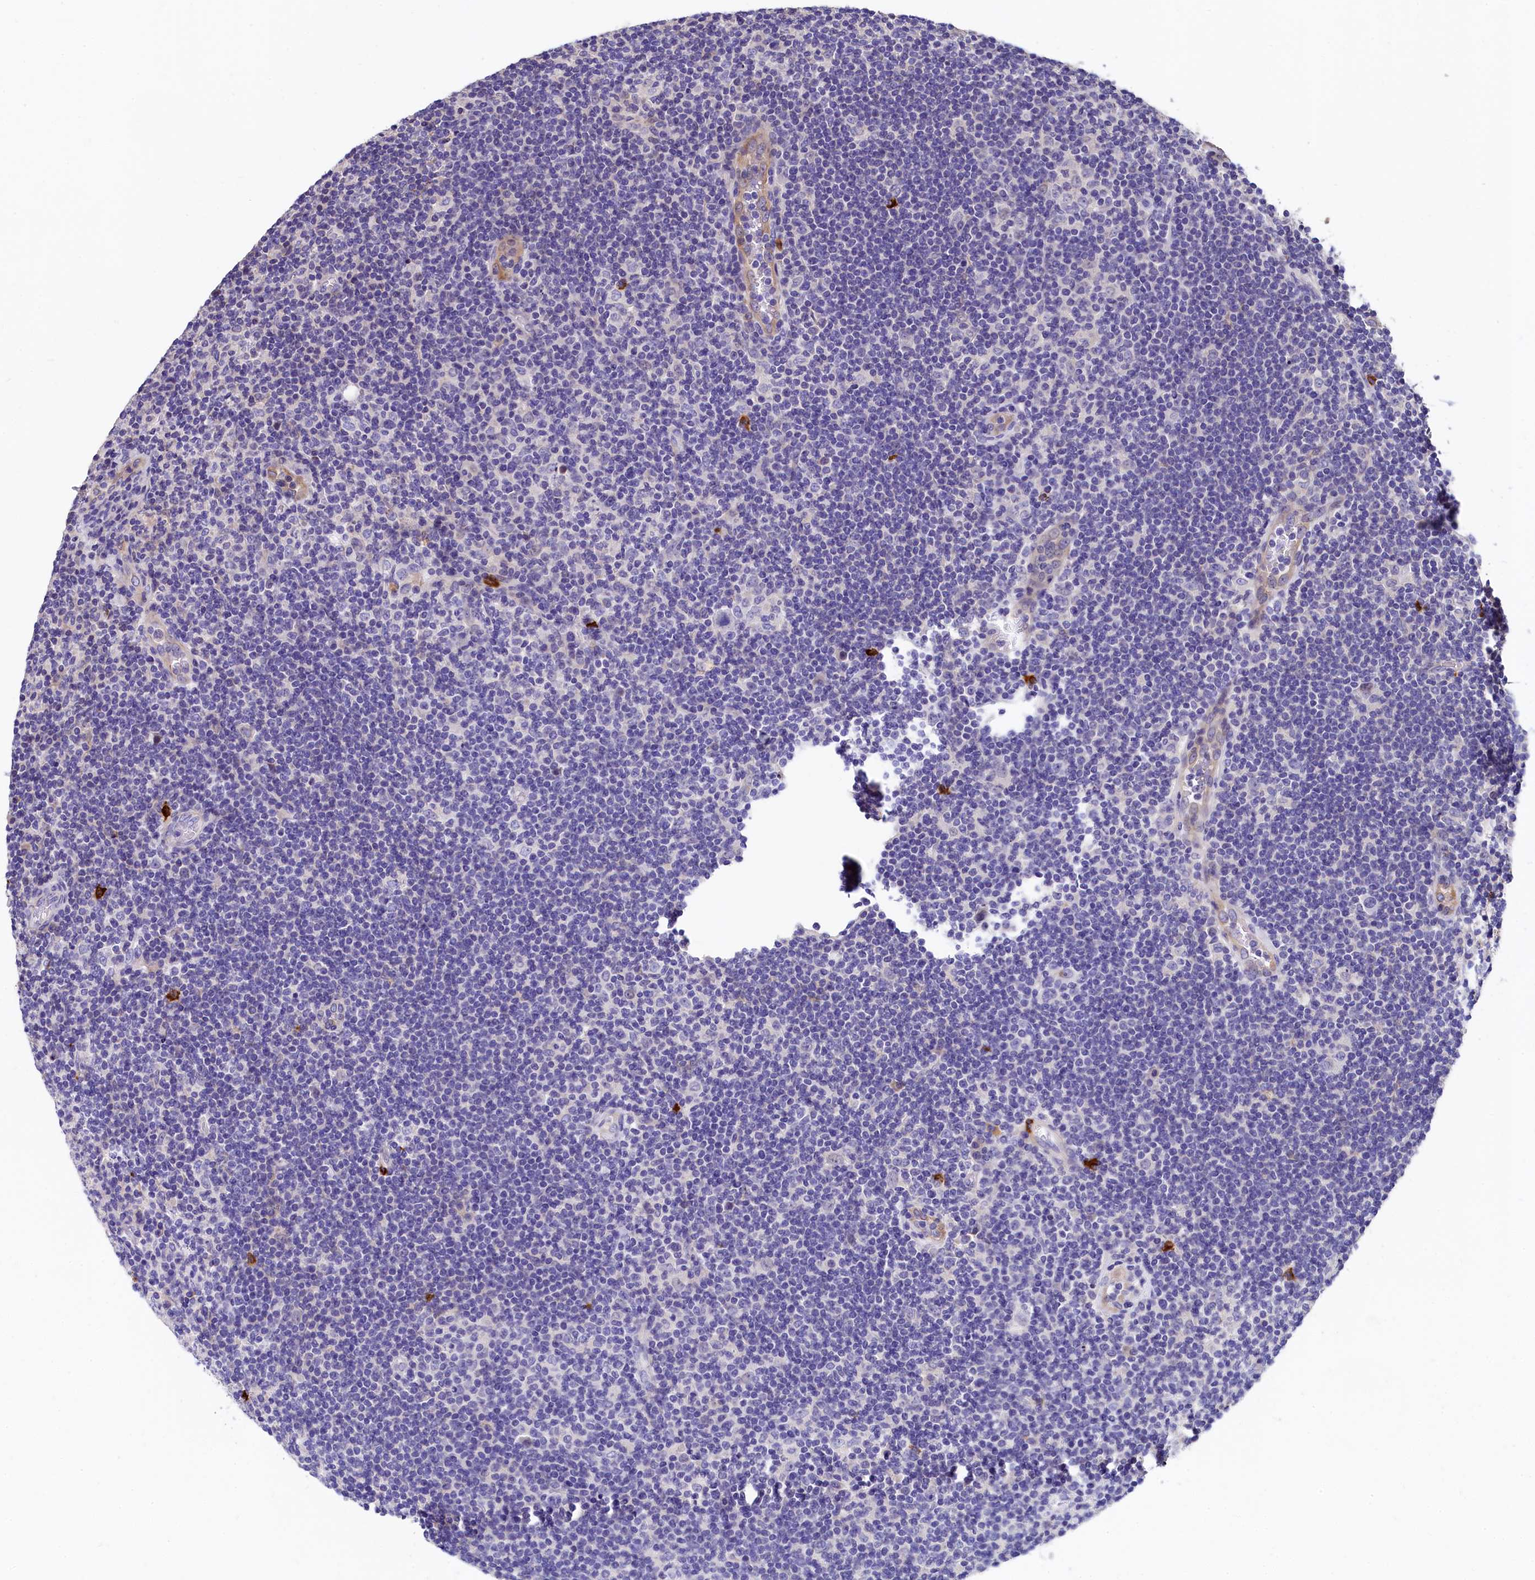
{"staining": {"intensity": "negative", "quantity": "none", "location": "none"}, "tissue": "lymphoma", "cell_type": "Tumor cells", "image_type": "cancer", "snomed": [{"axis": "morphology", "description": "Hodgkin's disease, NOS"}, {"axis": "topography", "description": "Lymph node"}], "caption": "IHC histopathology image of neoplastic tissue: Hodgkin's disease stained with DAB (3,3'-diaminobenzidine) reveals no significant protein positivity in tumor cells.", "gene": "EPS8L2", "patient": {"sex": "female", "age": 57}}